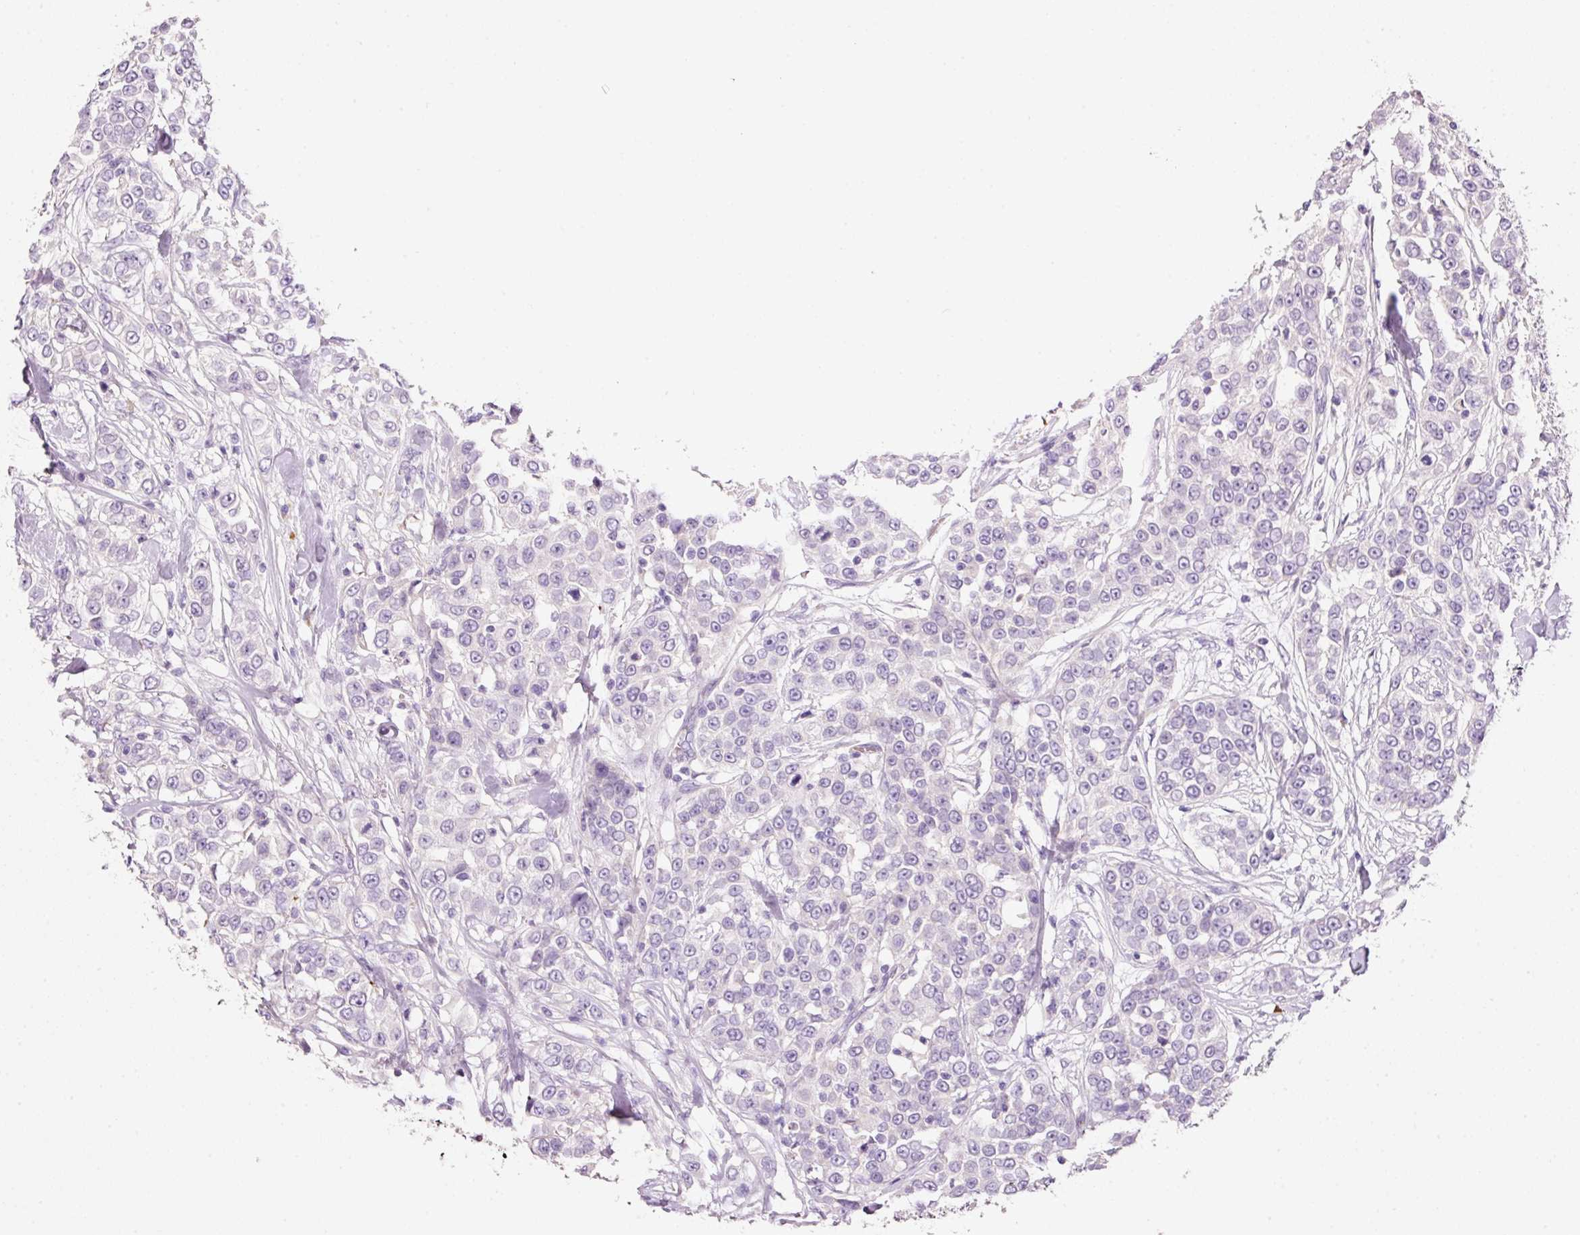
{"staining": {"intensity": "negative", "quantity": "none", "location": "none"}, "tissue": "urothelial cancer", "cell_type": "Tumor cells", "image_type": "cancer", "snomed": [{"axis": "morphology", "description": "Urothelial carcinoma, High grade"}, {"axis": "topography", "description": "Urinary bladder"}], "caption": "Tumor cells are negative for protein expression in human high-grade urothelial carcinoma.", "gene": "TENT5C", "patient": {"sex": "female", "age": 80}}